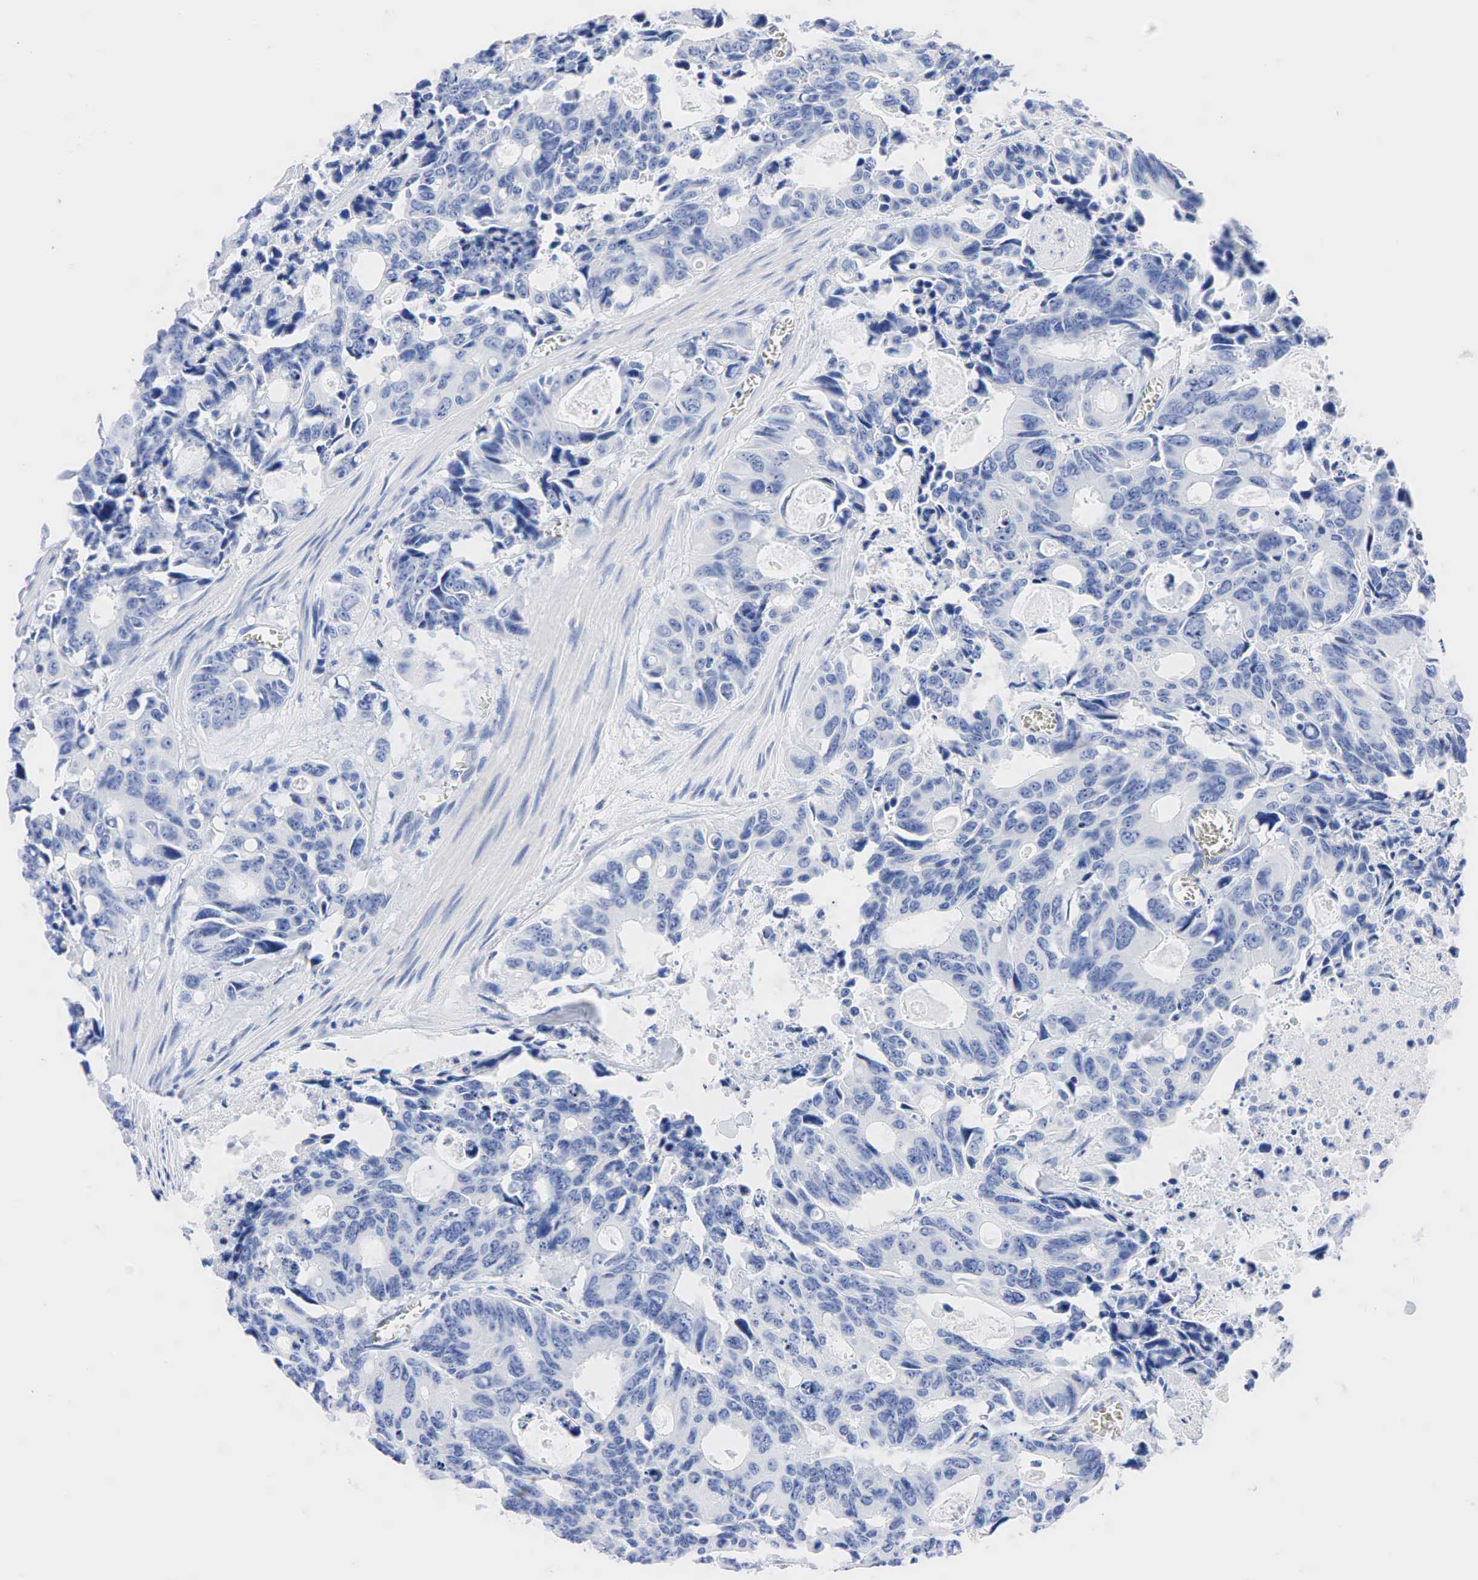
{"staining": {"intensity": "negative", "quantity": "none", "location": "none"}, "tissue": "colorectal cancer", "cell_type": "Tumor cells", "image_type": "cancer", "snomed": [{"axis": "morphology", "description": "Adenocarcinoma, NOS"}, {"axis": "topography", "description": "Rectum"}], "caption": "Immunohistochemical staining of human colorectal cancer (adenocarcinoma) exhibits no significant expression in tumor cells.", "gene": "NKX2-1", "patient": {"sex": "male", "age": 76}}